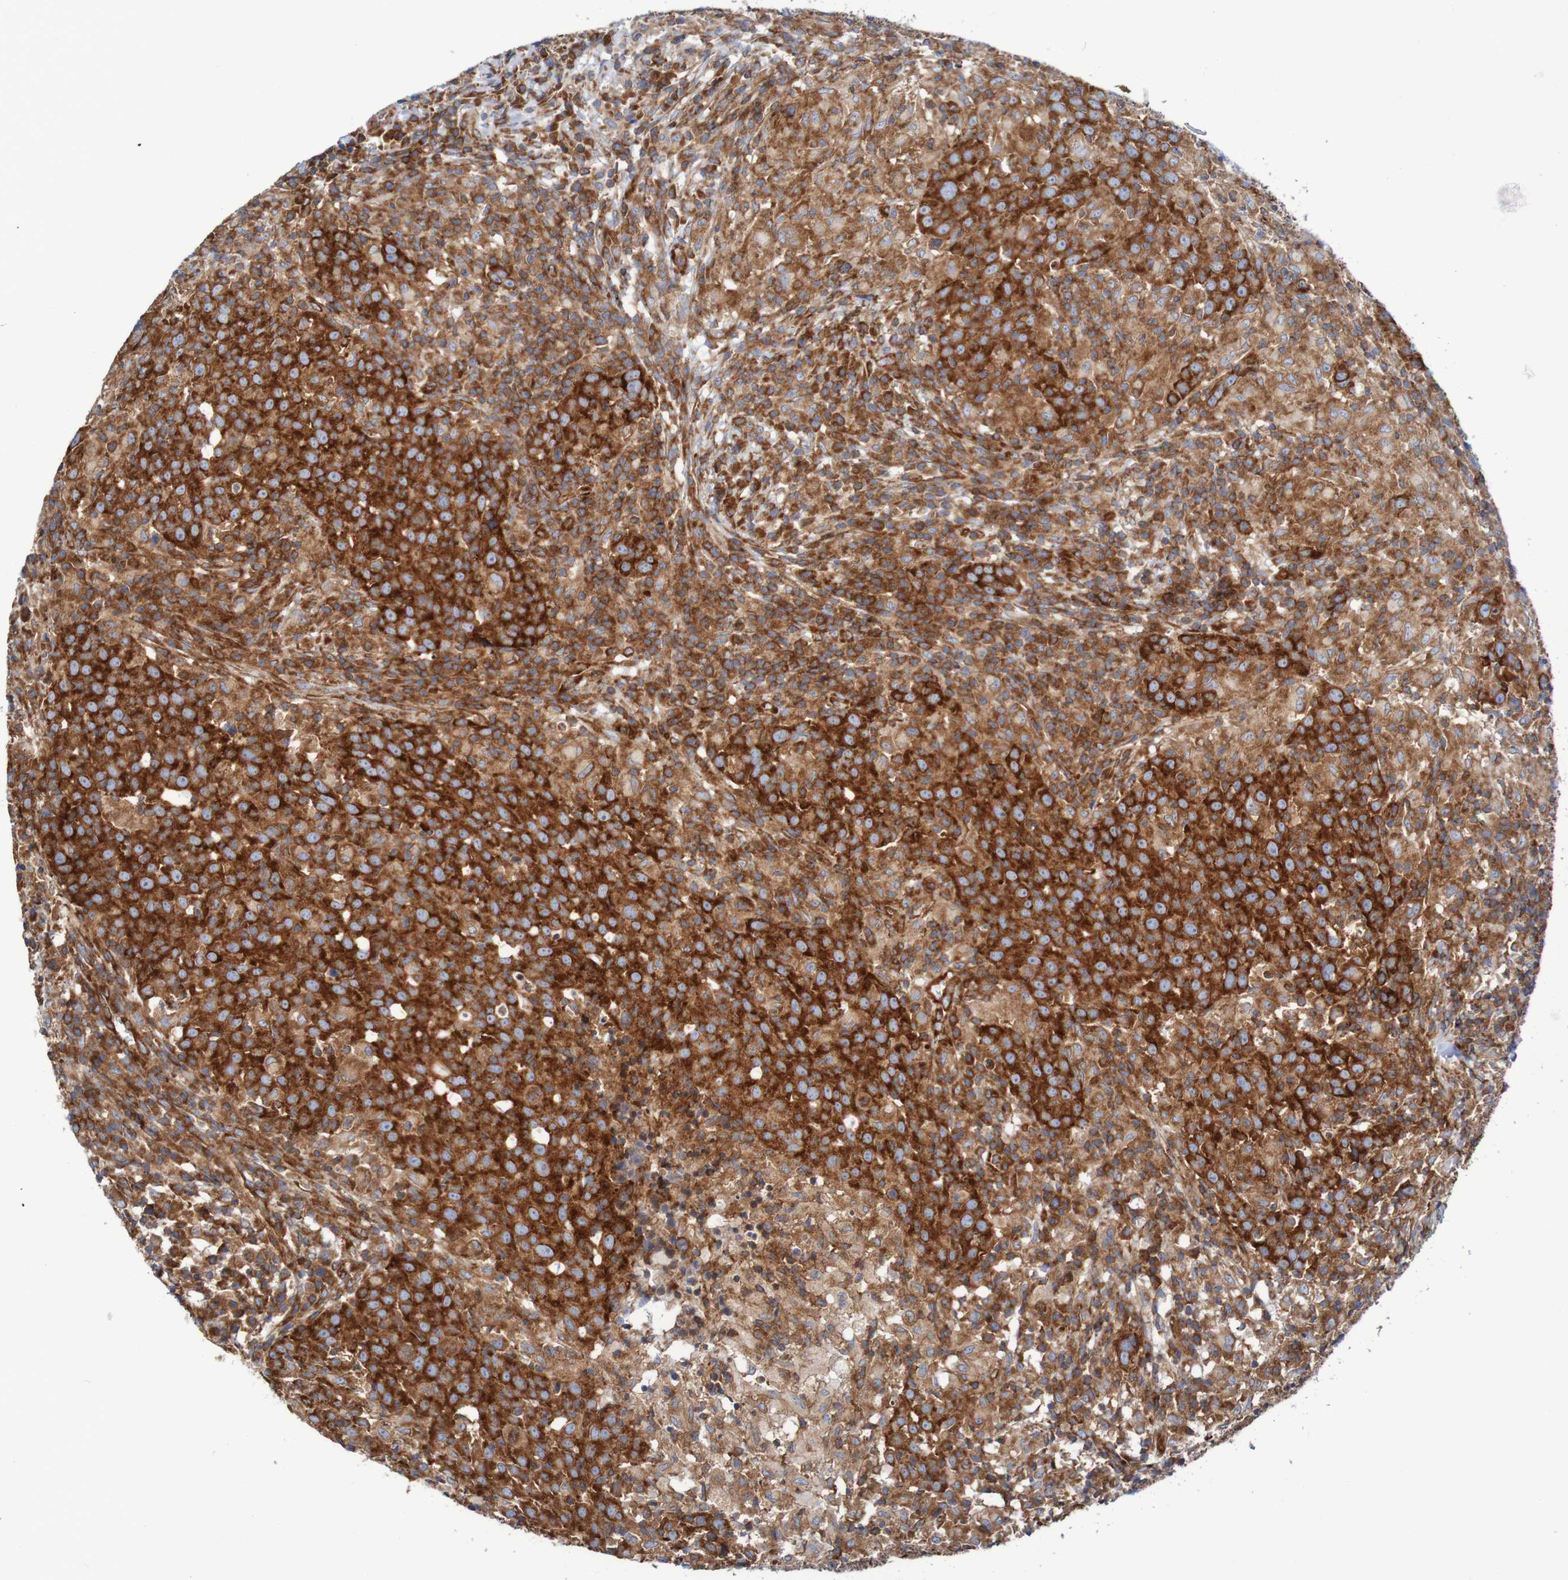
{"staining": {"intensity": "strong", "quantity": ">75%", "location": "cytoplasmic/membranous"}, "tissue": "head and neck cancer", "cell_type": "Tumor cells", "image_type": "cancer", "snomed": [{"axis": "morphology", "description": "Adenocarcinoma, NOS"}, {"axis": "topography", "description": "Salivary gland"}, {"axis": "topography", "description": "Head-Neck"}], "caption": "Head and neck cancer (adenocarcinoma) was stained to show a protein in brown. There is high levels of strong cytoplasmic/membranous staining in about >75% of tumor cells. (IHC, brightfield microscopy, high magnification).", "gene": "FXR2", "patient": {"sex": "female", "age": 65}}